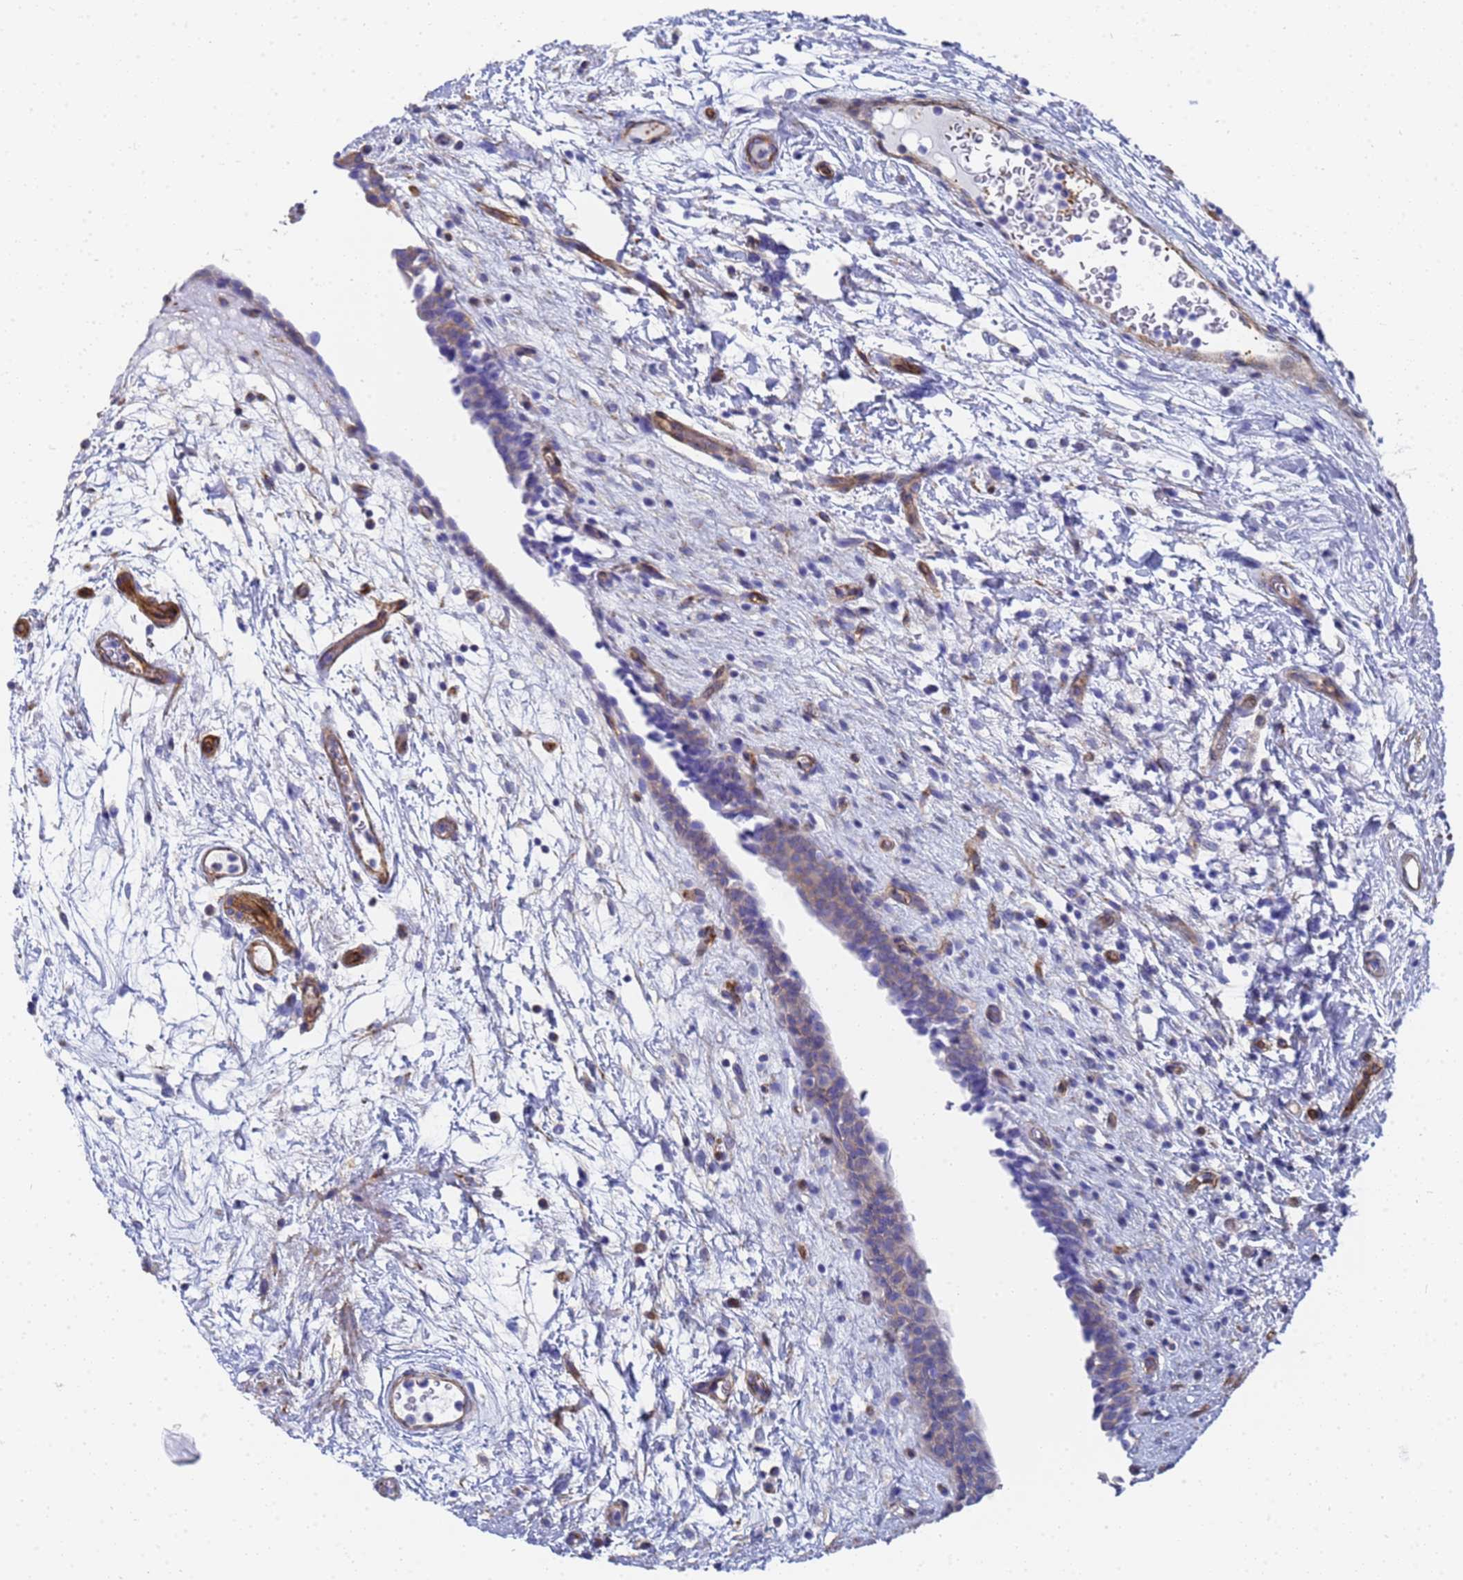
{"staining": {"intensity": "negative", "quantity": "none", "location": "none"}, "tissue": "urinary bladder", "cell_type": "Urothelial cells", "image_type": "normal", "snomed": [{"axis": "morphology", "description": "Normal tissue, NOS"}, {"axis": "topography", "description": "Urinary bladder"}], "caption": "Immunohistochemical staining of unremarkable human urinary bladder displays no significant expression in urothelial cells.", "gene": "ENSG00000198211", "patient": {"sex": "male", "age": 83}}